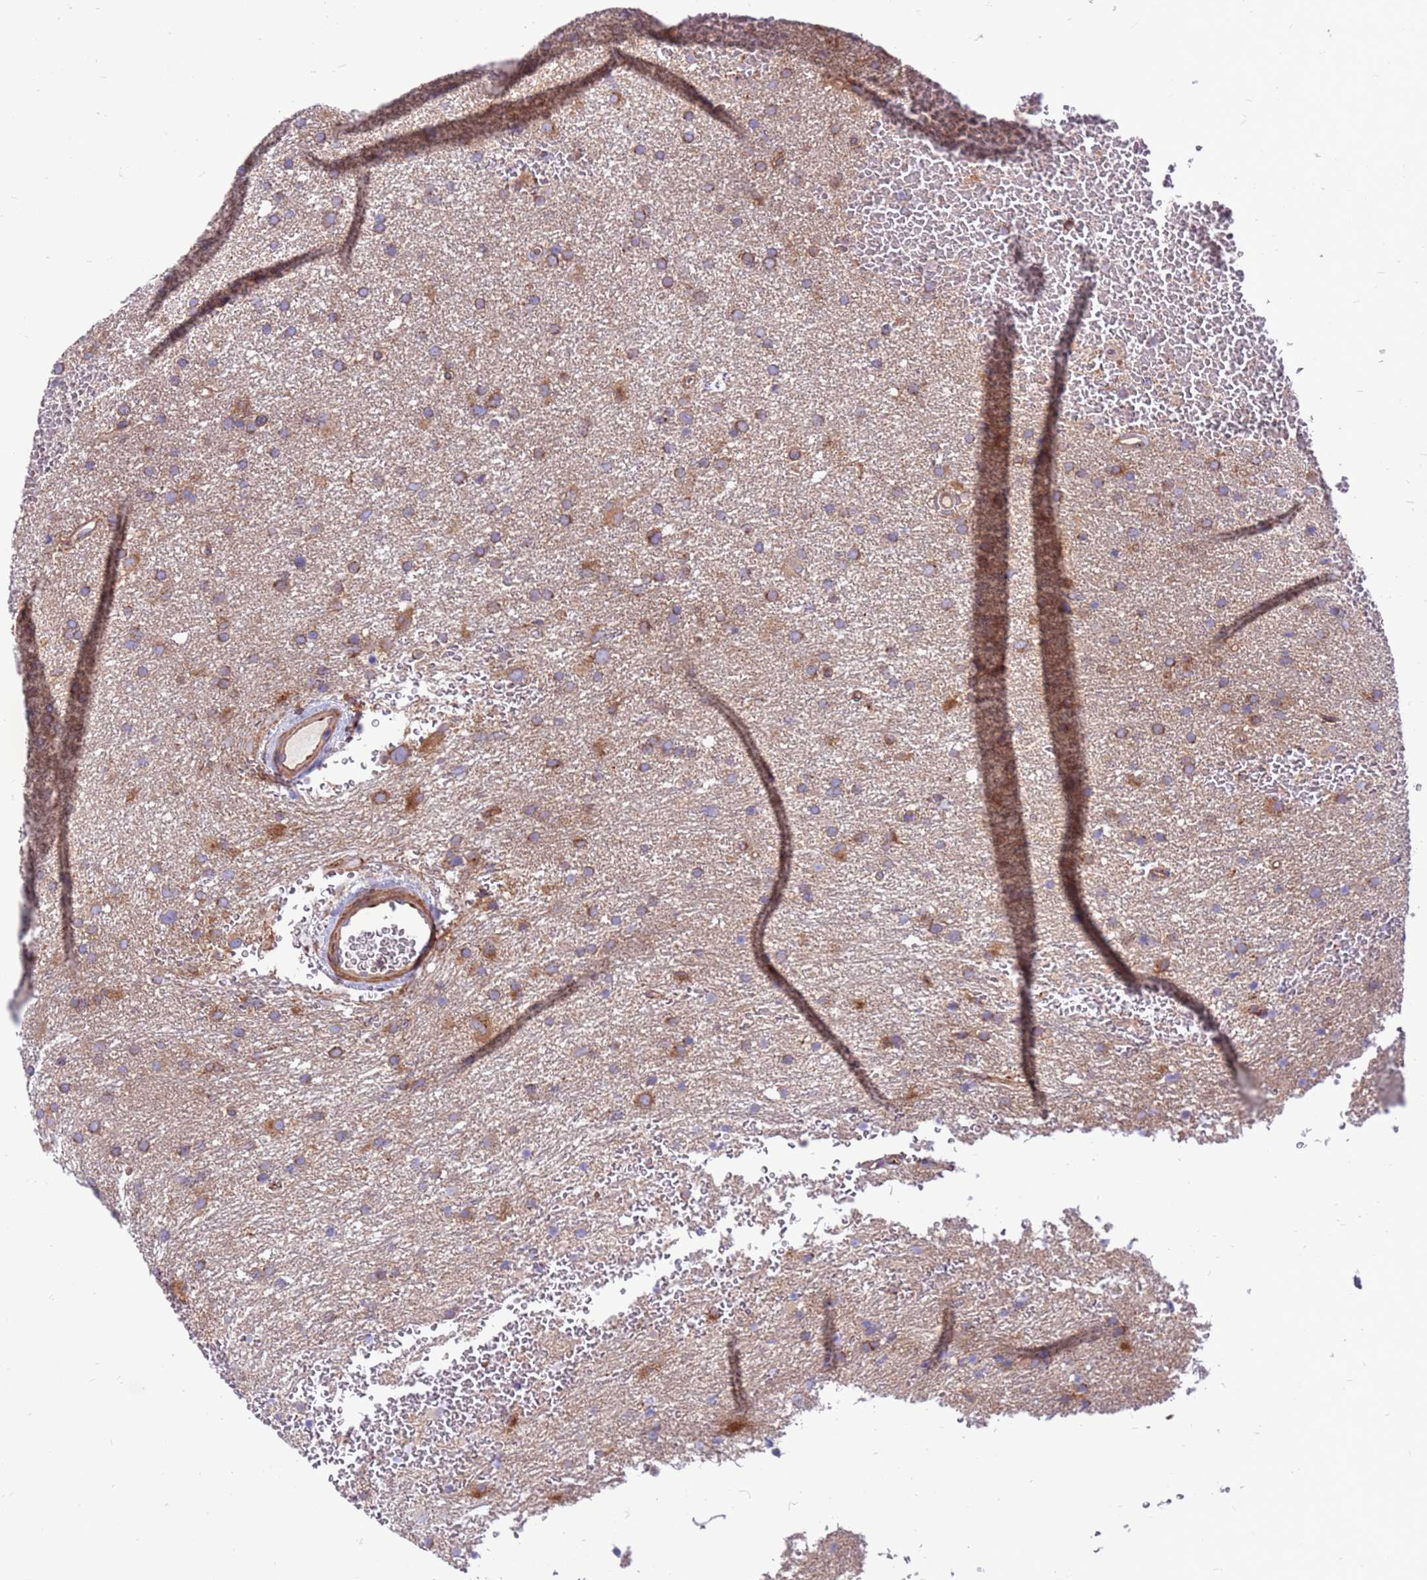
{"staining": {"intensity": "moderate", "quantity": "25%-75%", "location": "cytoplasmic/membranous"}, "tissue": "glioma", "cell_type": "Tumor cells", "image_type": "cancer", "snomed": [{"axis": "morphology", "description": "Glioma, malignant, High grade"}, {"axis": "topography", "description": "Cerebral cortex"}], "caption": "Approximately 25%-75% of tumor cells in human high-grade glioma (malignant) show moderate cytoplasmic/membranous protein positivity as visualized by brown immunohistochemical staining.", "gene": "ZC3HAV1", "patient": {"sex": "female", "age": 36}}